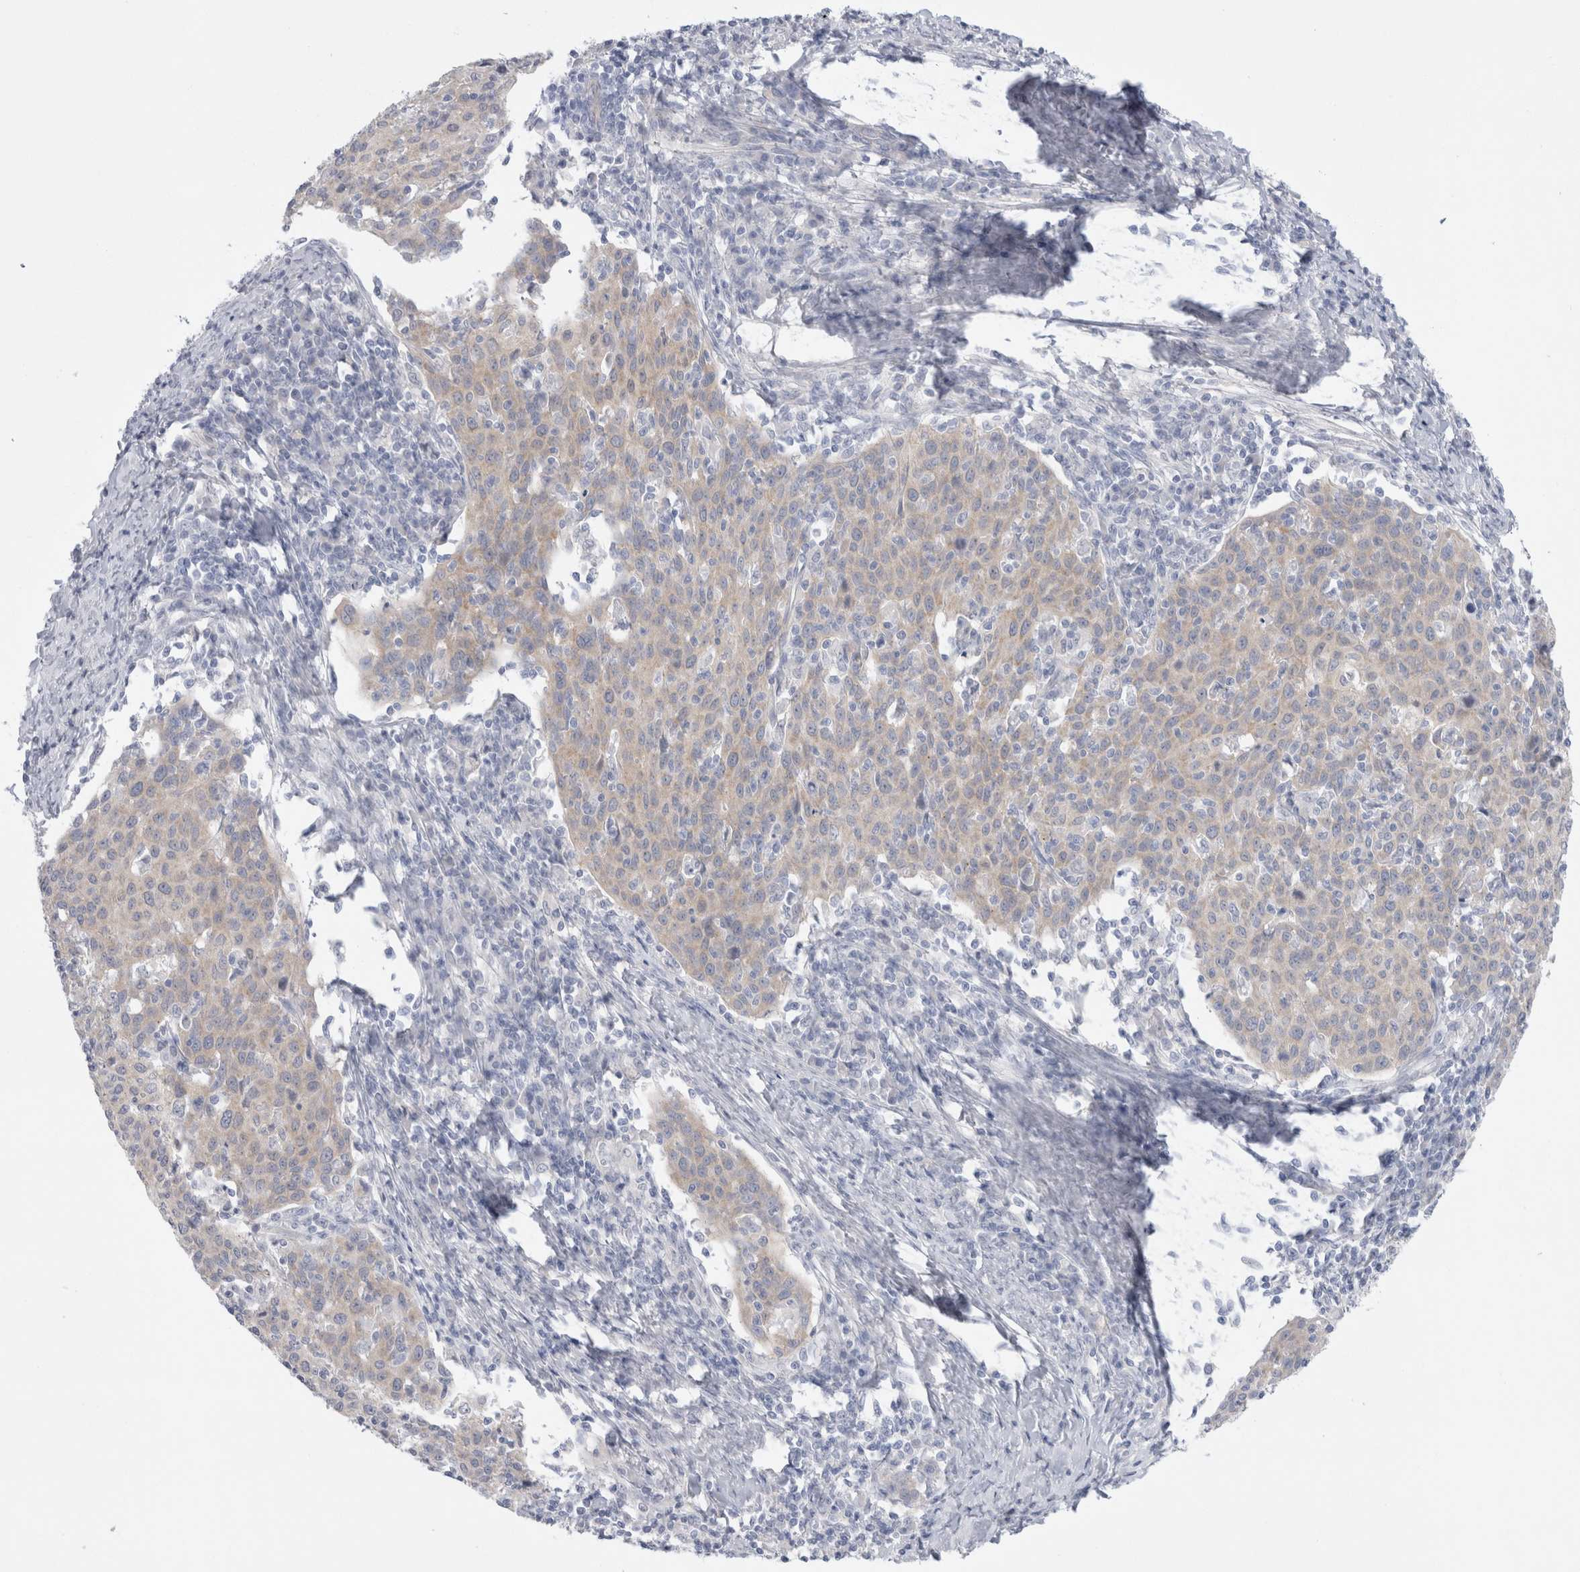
{"staining": {"intensity": "negative", "quantity": "none", "location": "none"}, "tissue": "cervical cancer", "cell_type": "Tumor cells", "image_type": "cancer", "snomed": [{"axis": "morphology", "description": "Squamous cell carcinoma, NOS"}, {"axis": "topography", "description": "Cervix"}], "caption": "Immunohistochemistry (IHC) histopathology image of human cervical cancer (squamous cell carcinoma) stained for a protein (brown), which demonstrates no staining in tumor cells. (DAB (3,3'-diaminobenzidine) IHC, high magnification).", "gene": "WIPF2", "patient": {"sex": "female", "age": 38}}